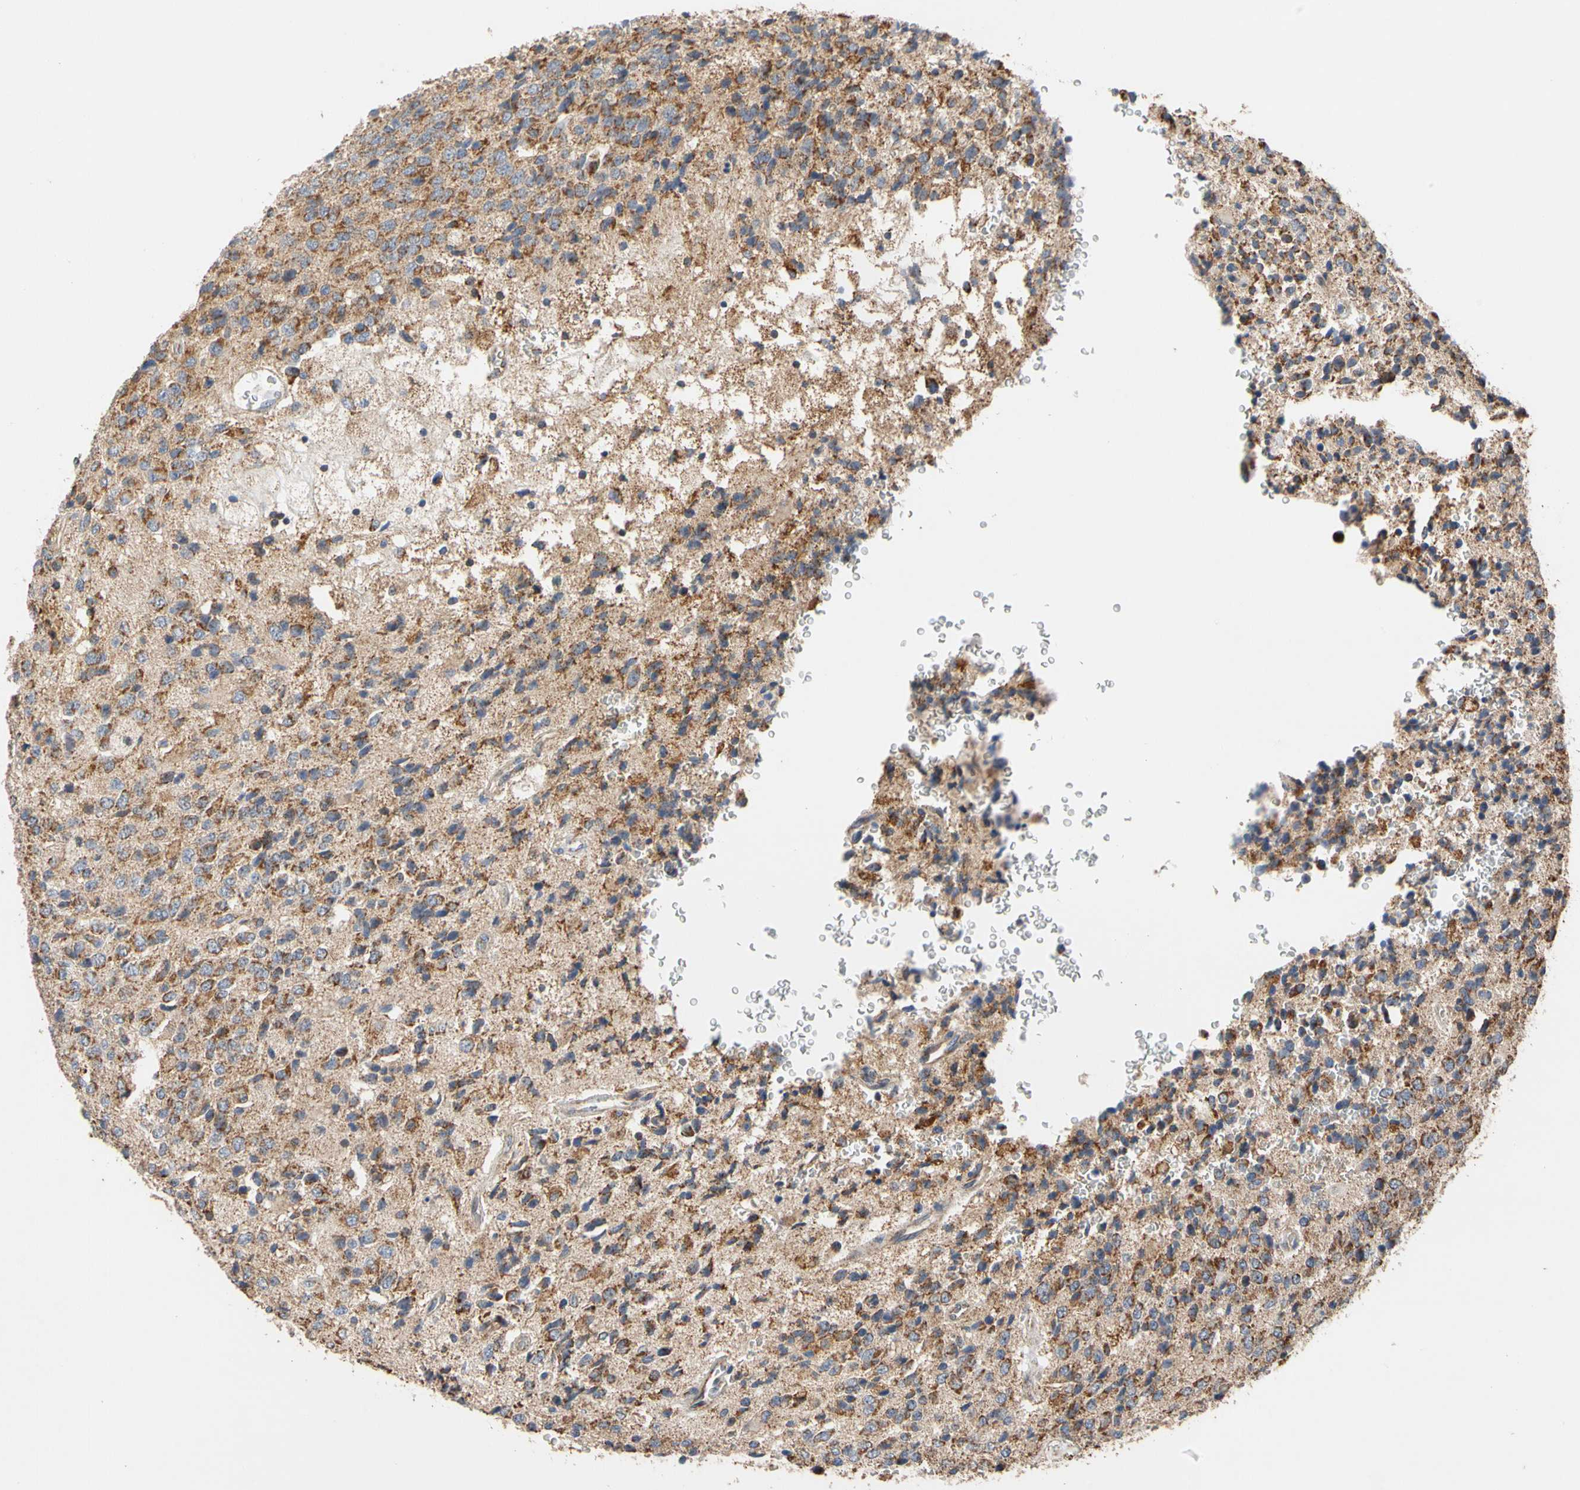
{"staining": {"intensity": "moderate", "quantity": ">75%", "location": "cytoplasmic/membranous"}, "tissue": "glioma", "cell_type": "Tumor cells", "image_type": "cancer", "snomed": [{"axis": "morphology", "description": "Glioma, malignant, High grade"}, {"axis": "topography", "description": "pancreas cauda"}], "caption": "Malignant high-grade glioma stained with DAB IHC demonstrates medium levels of moderate cytoplasmic/membranous staining in approximately >75% of tumor cells. The staining was performed using DAB, with brown indicating positive protein expression. Nuclei are stained blue with hematoxylin.", "gene": "GPD2", "patient": {"sex": "male", "age": 60}}